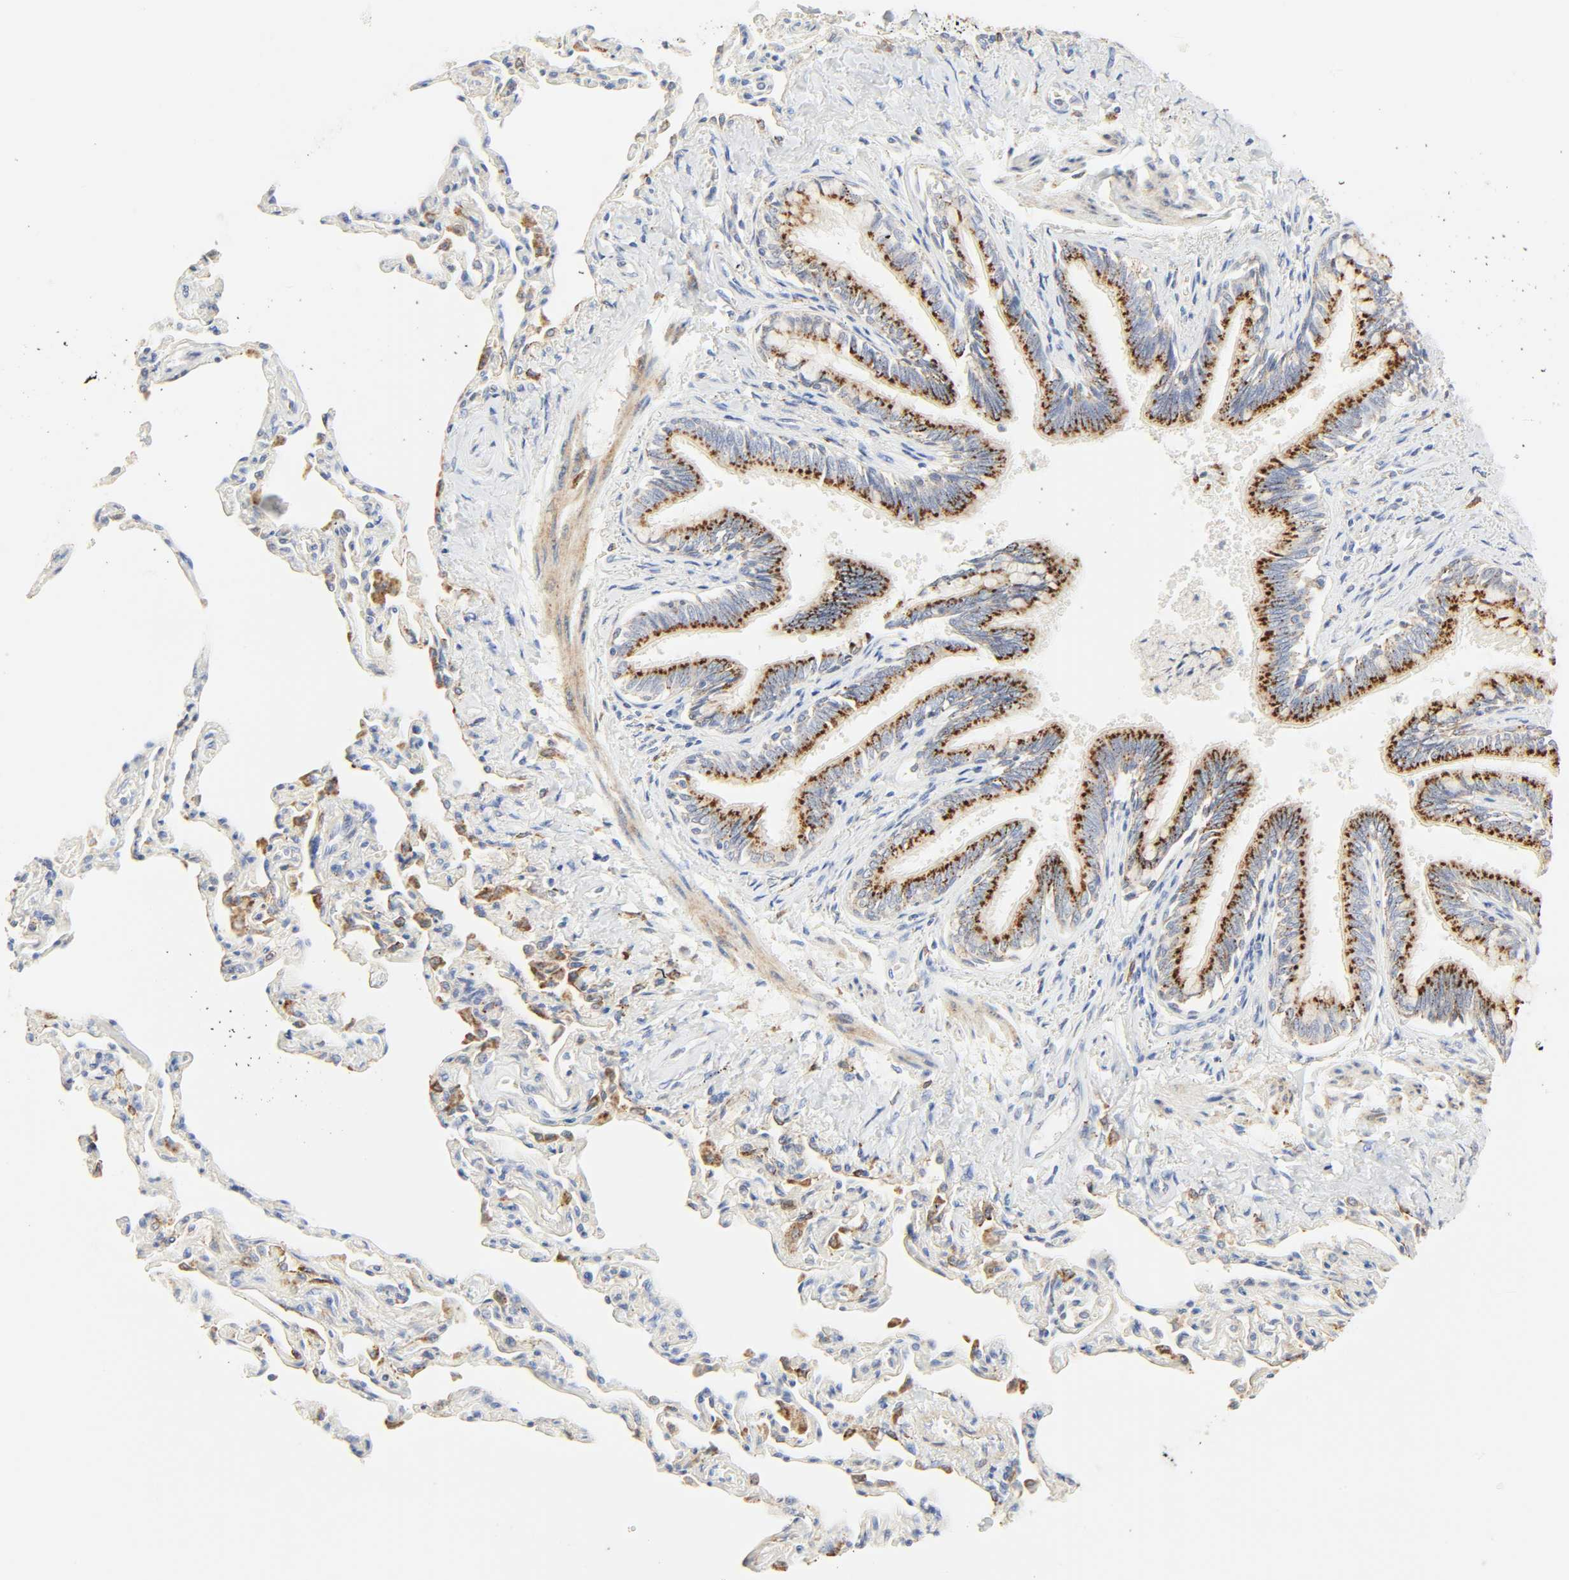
{"staining": {"intensity": "strong", "quantity": ">75%", "location": "cytoplasmic/membranous"}, "tissue": "bronchus", "cell_type": "Respiratory epithelial cells", "image_type": "normal", "snomed": [{"axis": "morphology", "description": "Normal tissue, NOS"}, {"axis": "topography", "description": "Lung"}], "caption": "Immunohistochemical staining of normal human bronchus shows strong cytoplasmic/membranous protein staining in approximately >75% of respiratory epithelial cells. (Brightfield microscopy of DAB IHC at high magnification).", "gene": "CAMK2A", "patient": {"sex": "male", "age": 64}}